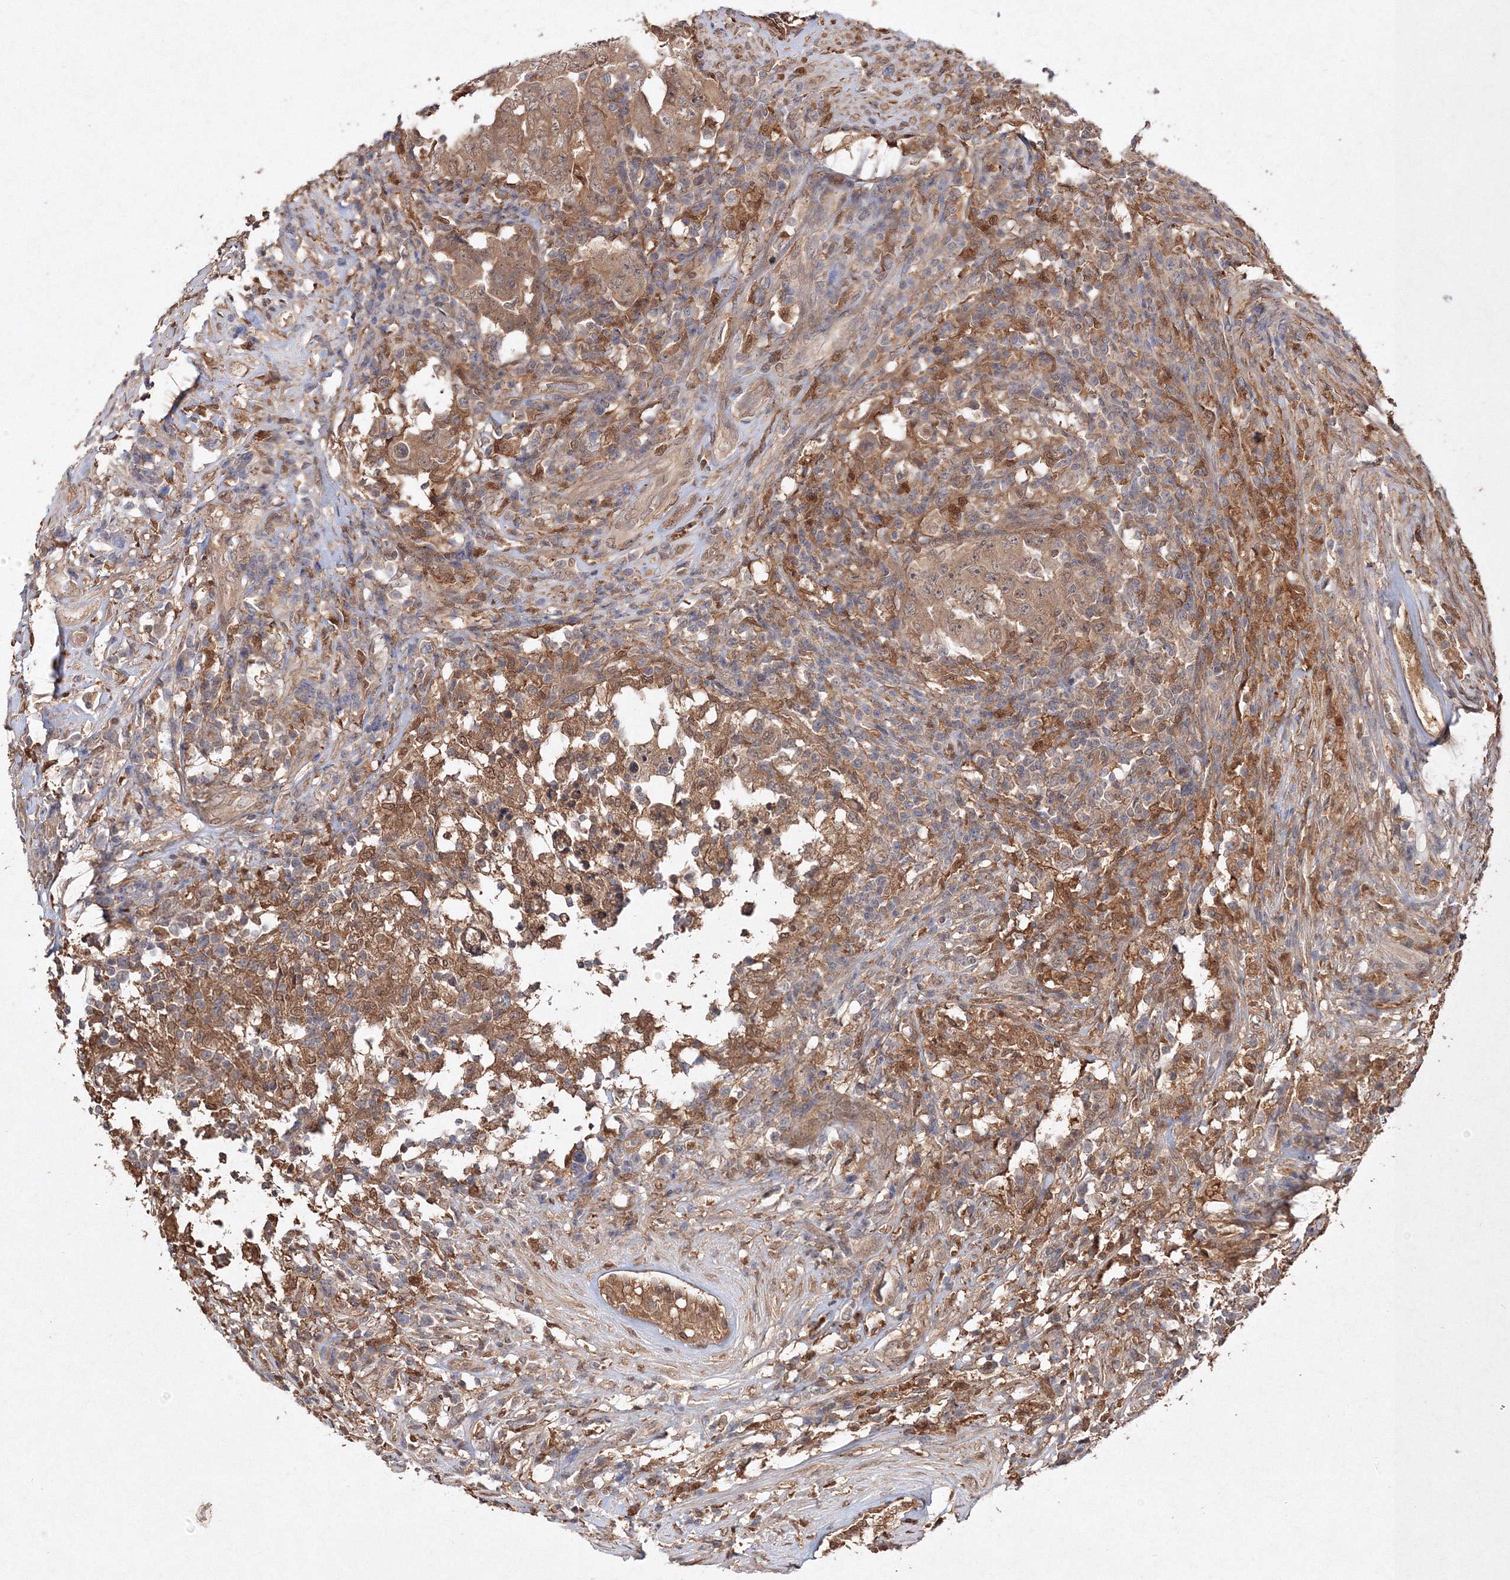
{"staining": {"intensity": "moderate", "quantity": "25%-75%", "location": "cytoplasmic/membranous"}, "tissue": "testis cancer", "cell_type": "Tumor cells", "image_type": "cancer", "snomed": [{"axis": "morphology", "description": "Carcinoma, Embryonal, NOS"}, {"axis": "topography", "description": "Testis"}], "caption": "Immunohistochemistry of testis cancer (embryonal carcinoma) exhibits medium levels of moderate cytoplasmic/membranous expression in approximately 25%-75% of tumor cells.", "gene": "S100A11", "patient": {"sex": "male", "age": 26}}